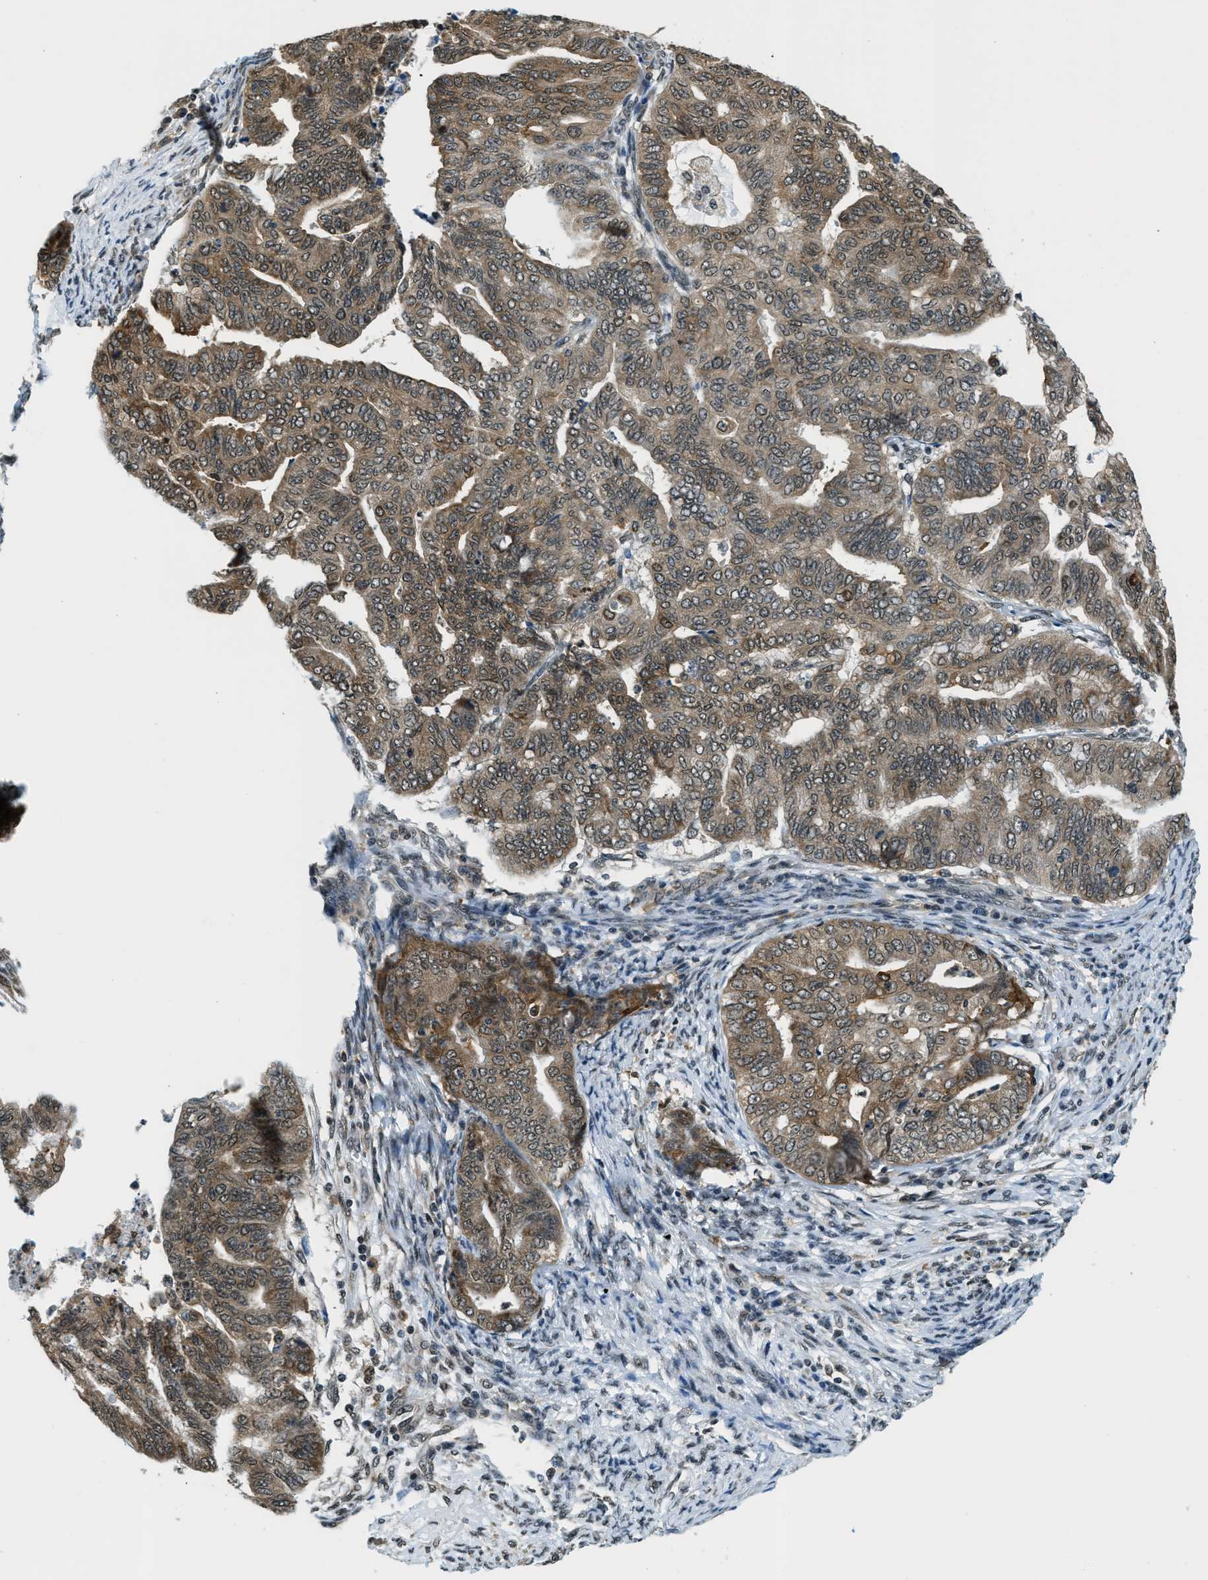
{"staining": {"intensity": "moderate", "quantity": ">75%", "location": "cytoplasmic/membranous"}, "tissue": "endometrial cancer", "cell_type": "Tumor cells", "image_type": "cancer", "snomed": [{"axis": "morphology", "description": "Adenocarcinoma, NOS"}, {"axis": "topography", "description": "Endometrium"}], "caption": "A photomicrograph showing moderate cytoplasmic/membranous positivity in approximately >75% of tumor cells in endometrial cancer, as visualized by brown immunohistochemical staining.", "gene": "RAB11FIP1", "patient": {"sex": "female", "age": 79}}